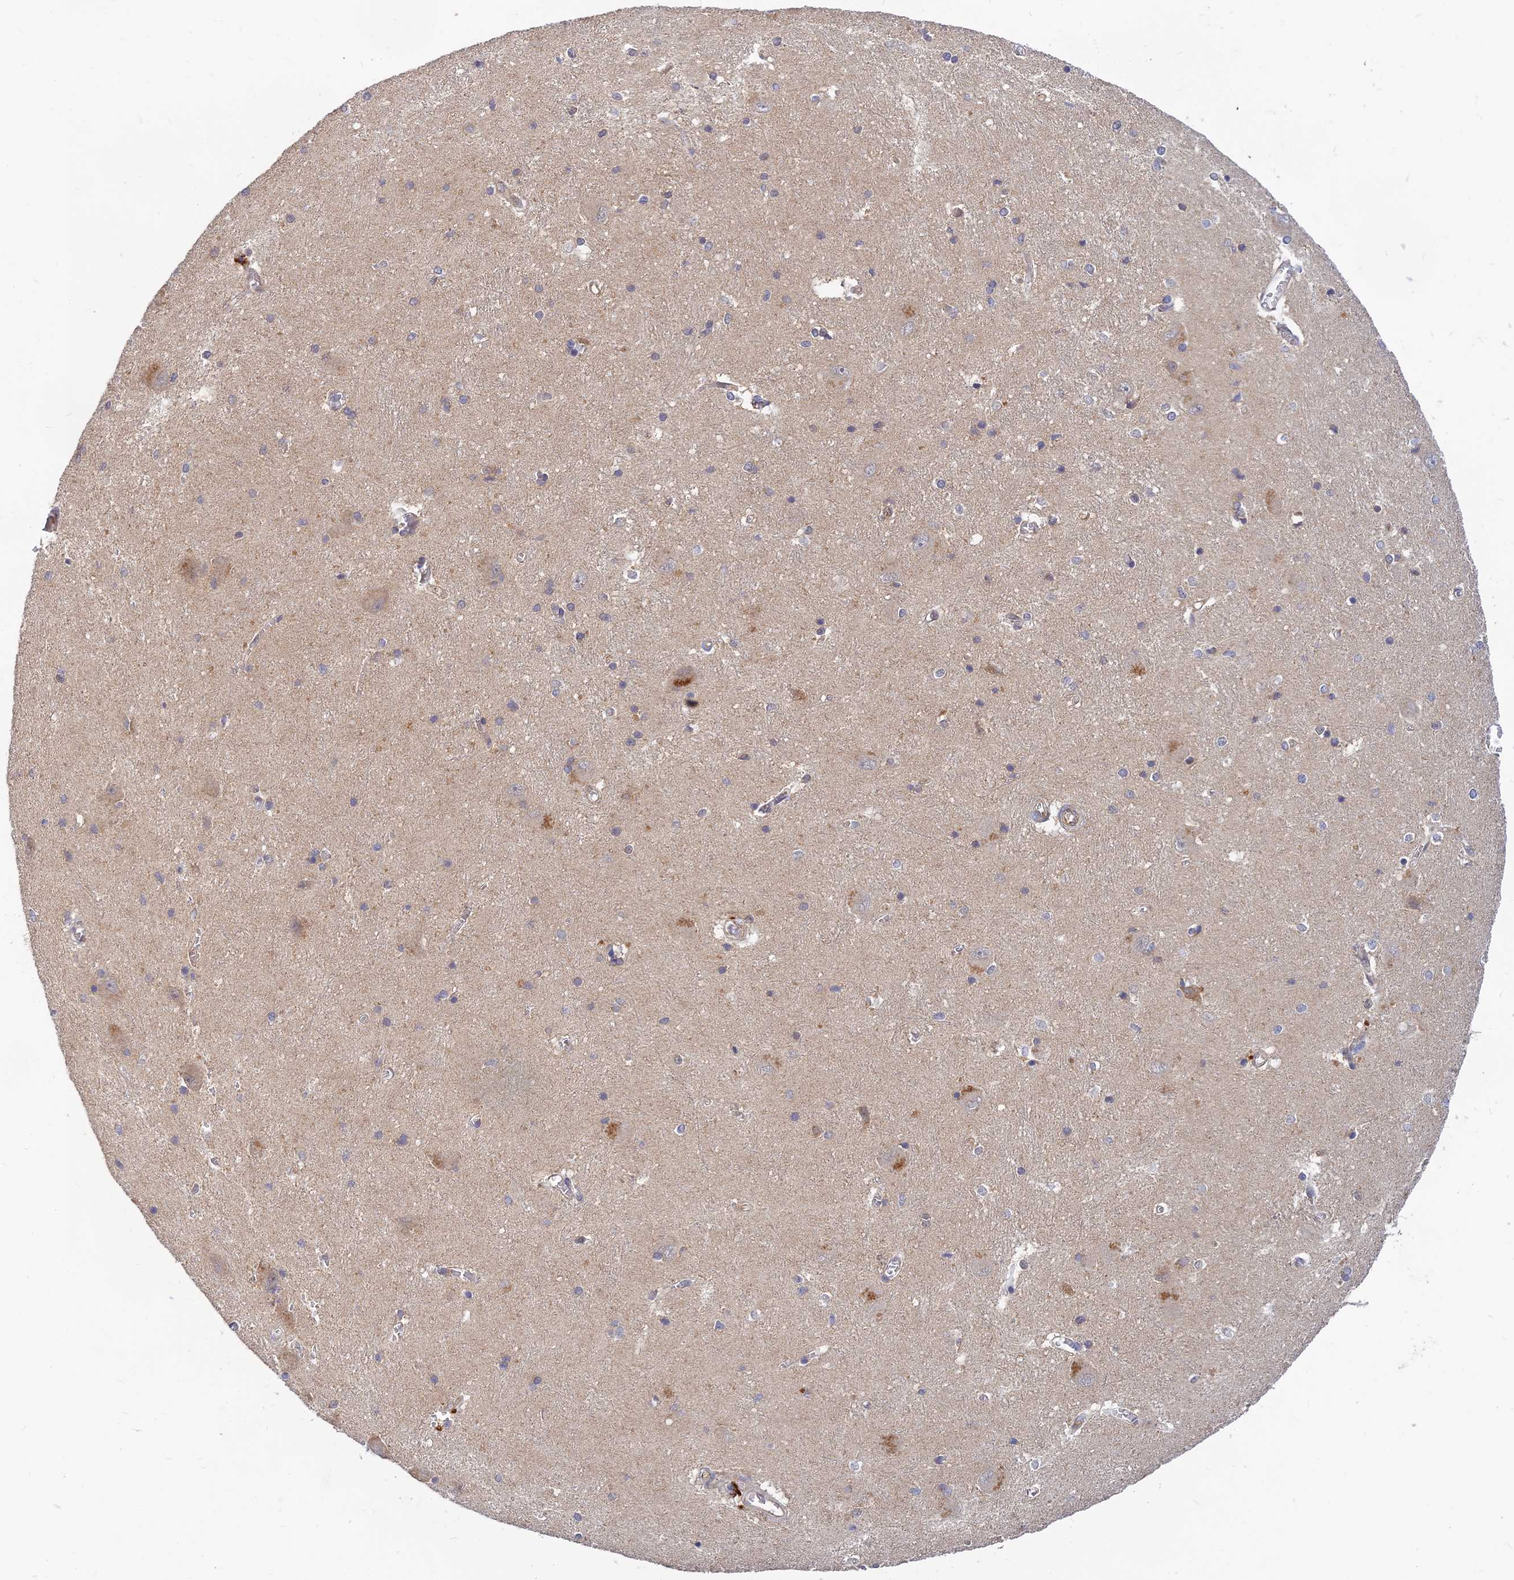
{"staining": {"intensity": "weak", "quantity": "<25%", "location": "cytoplasmic/membranous"}, "tissue": "caudate", "cell_type": "Glial cells", "image_type": "normal", "snomed": [{"axis": "morphology", "description": "Normal tissue, NOS"}, {"axis": "topography", "description": "Lateral ventricle wall"}], "caption": "Immunohistochemistry micrograph of benign caudate: caudate stained with DAB (3,3'-diaminobenzidine) demonstrates no significant protein expression in glial cells.", "gene": "FAM151B", "patient": {"sex": "male", "age": 37}}